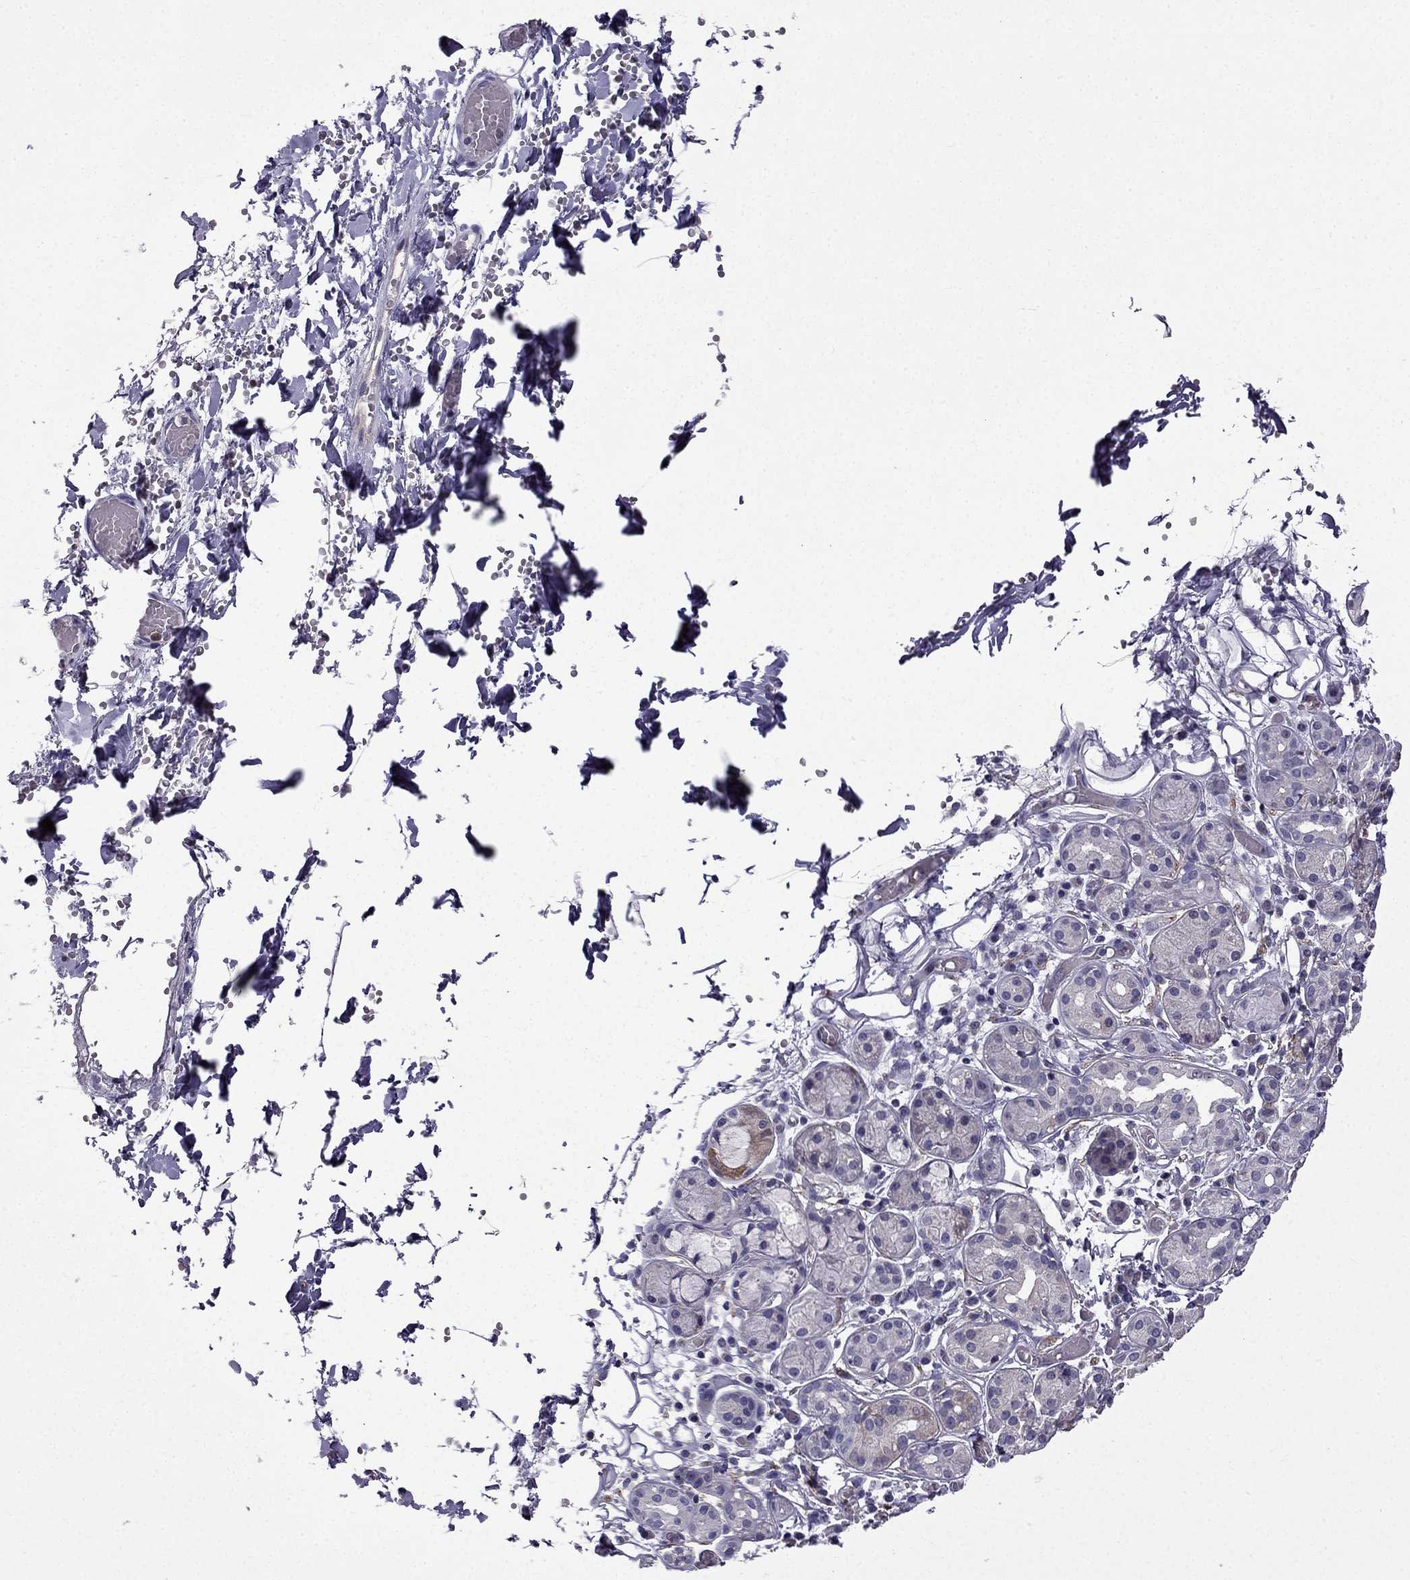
{"staining": {"intensity": "weak", "quantity": "<25%", "location": "cytoplasmic/membranous"}, "tissue": "salivary gland", "cell_type": "Glandular cells", "image_type": "normal", "snomed": [{"axis": "morphology", "description": "Normal tissue, NOS"}, {"axis": "topography", "description": "Salivary gland"}, {"axis": "topography", "description": "Peripheral nerve tissue"}], "caption": "Immunohistochemical staining of benign human salivary gland reveals no significant staining in glandular cells. (Immunohistochemistry, brightfield microscopy, high magnification).", "gene": "SLC6A2", "patient": {"sex": "male", "age": 71}}